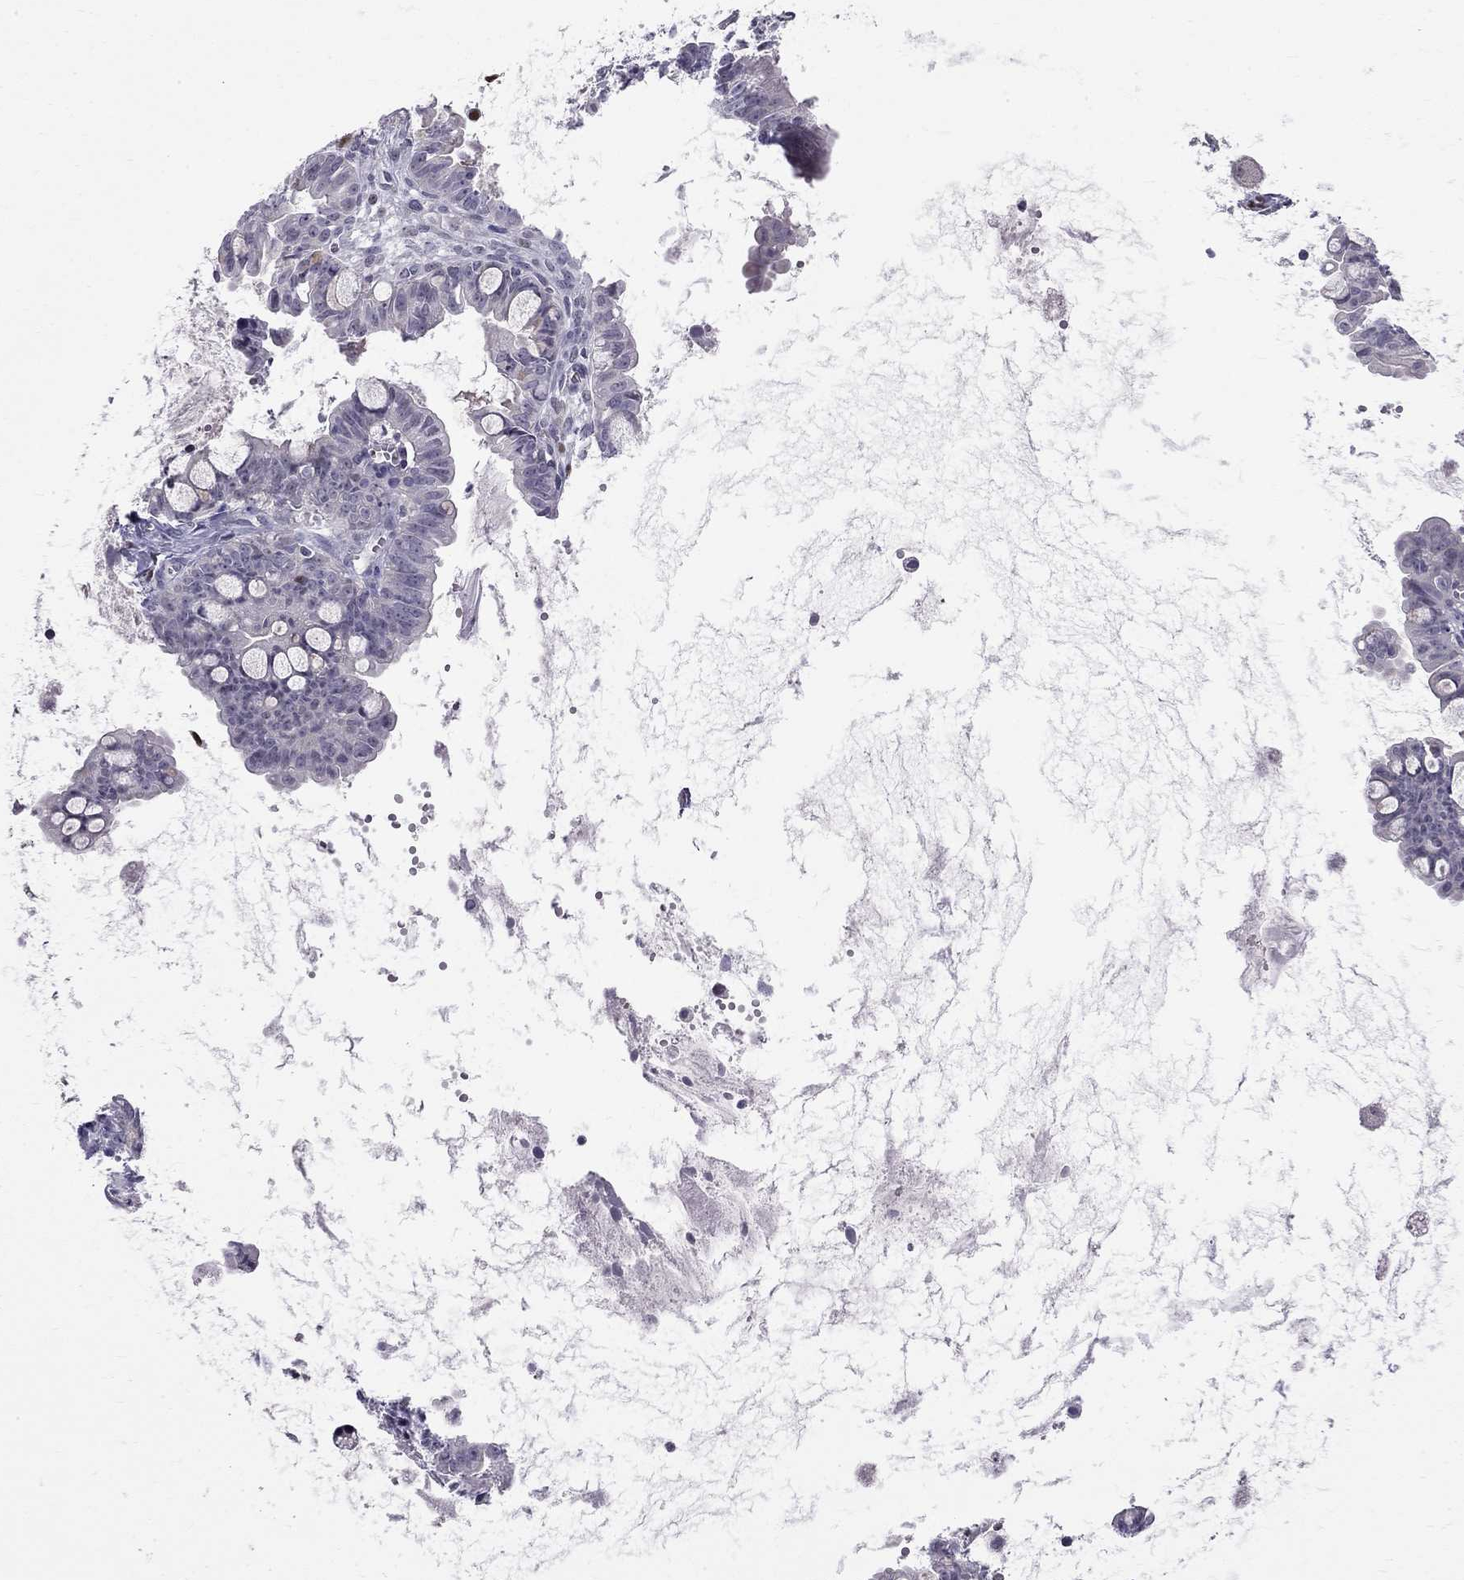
{"staining": {"intensity": "negative", "quantity": "none", "location": "none"}, "tissue": "ovarian cancer", "cell_type": "Tumor cells", "image_type": "cancer", "snomed": [{"axis": "morphology", "description": "Cystadenocarcinoma, mucinous, NOS"}, {"axis": "topography", "description": "Ovary"}], "caption": "IHC photomicrograph of mucinous cystadenocarcinoma (ovarian) stained for a protein (brown), which displays no staining in tumor cells.", "gene": "RTL9", "patient": {"sex": "female", "age": 63}}